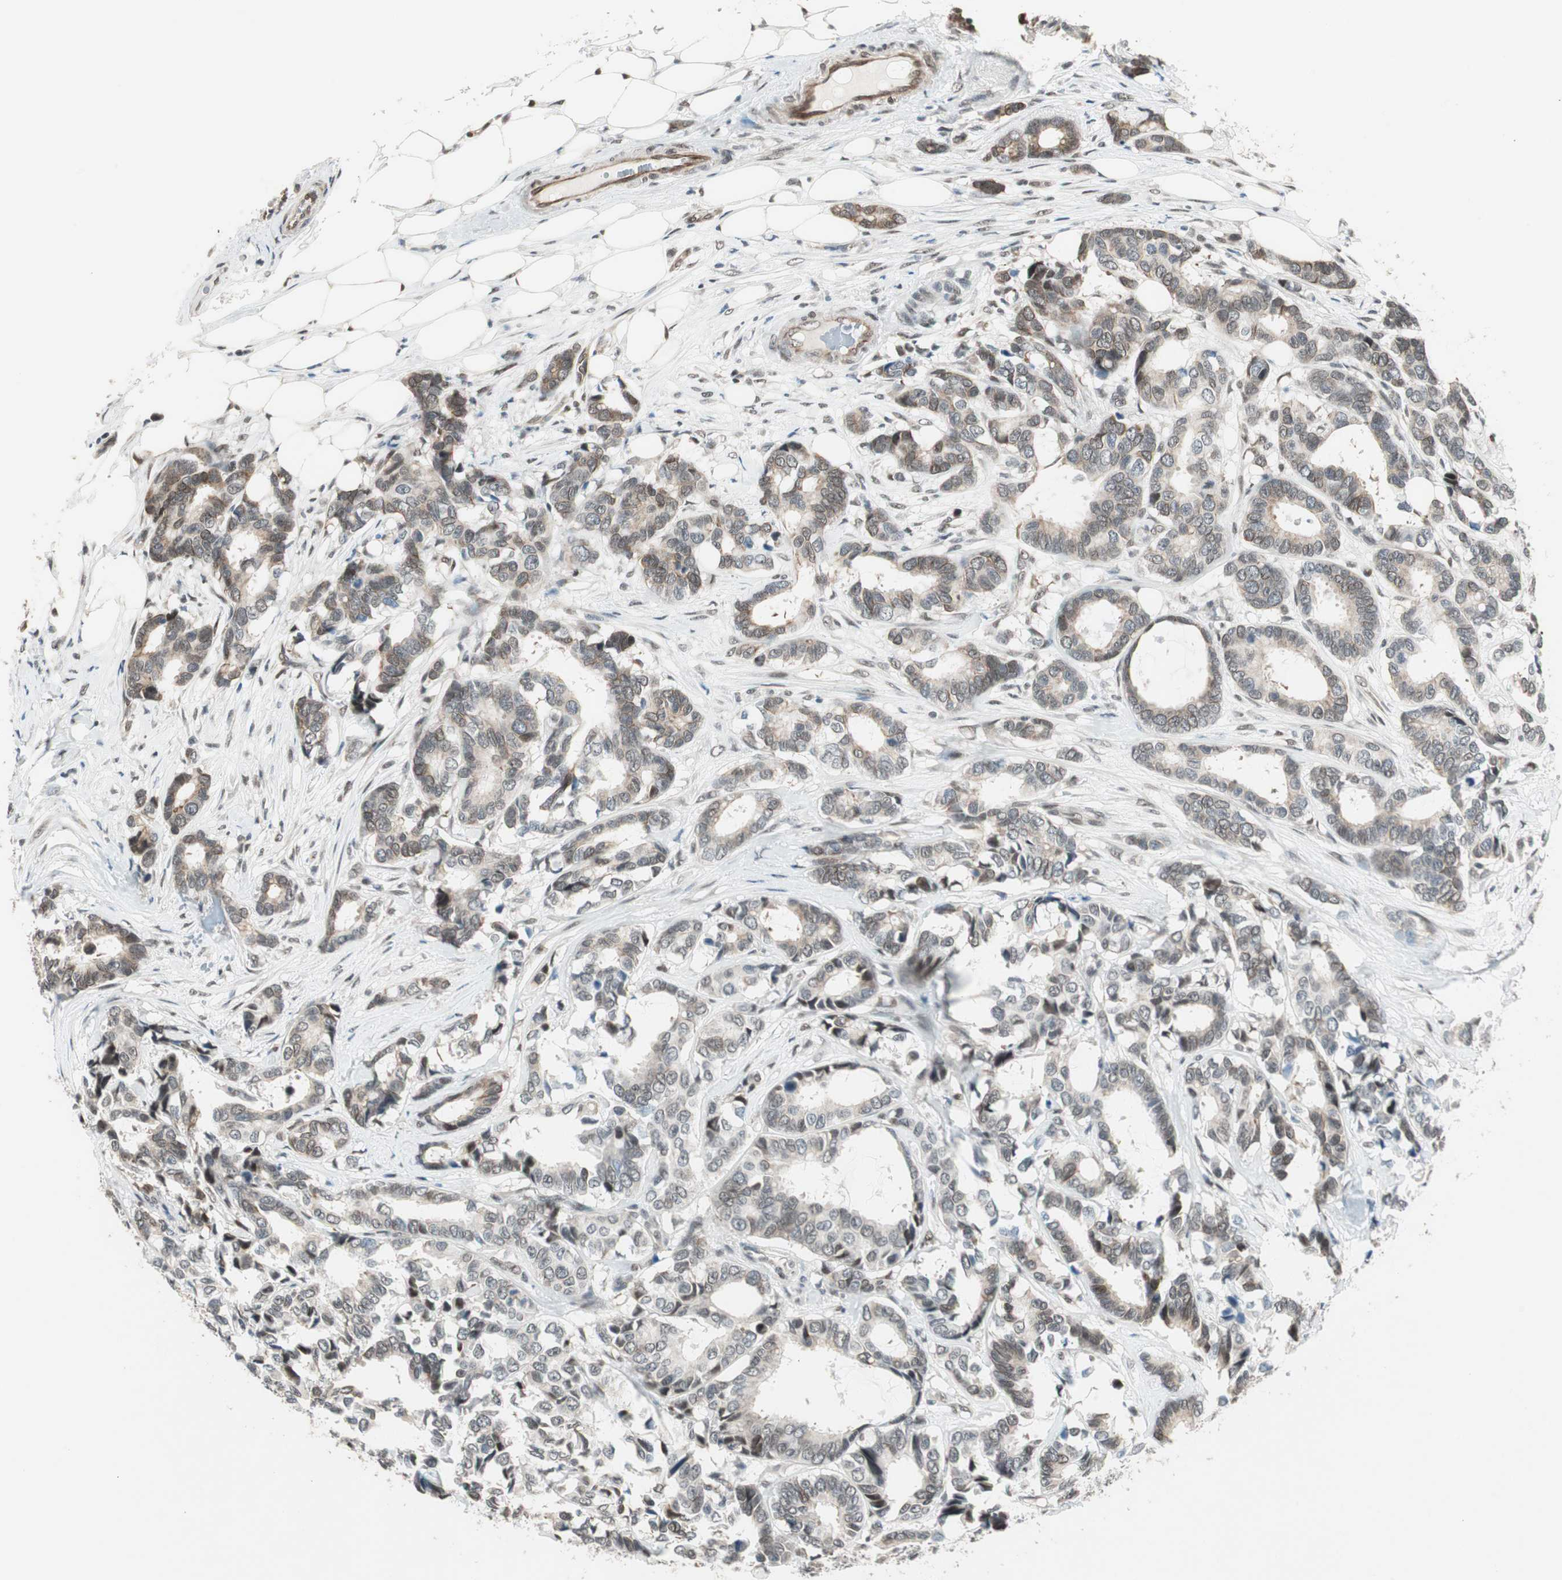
{"staining": {"intensity": "moderate", "quantity": ">75%", "location": "cytoplasmic/membranous,nuclear"}, "tissue": "breast cancer", "cell_type": "Tumor cells", "image_type": "cancer", "snomed": [{"axis": "morphology", "description": "Duct carcinoma"}, {"axis": "topography", "description": "Breast"}], "caption": "Breast cancer (intraductal carcinoma) stained with a protein marker exhibits moderate staining in tumor cells.", "gene": "ZBTB17", "patient": {"sex": "female", "age": 87}}